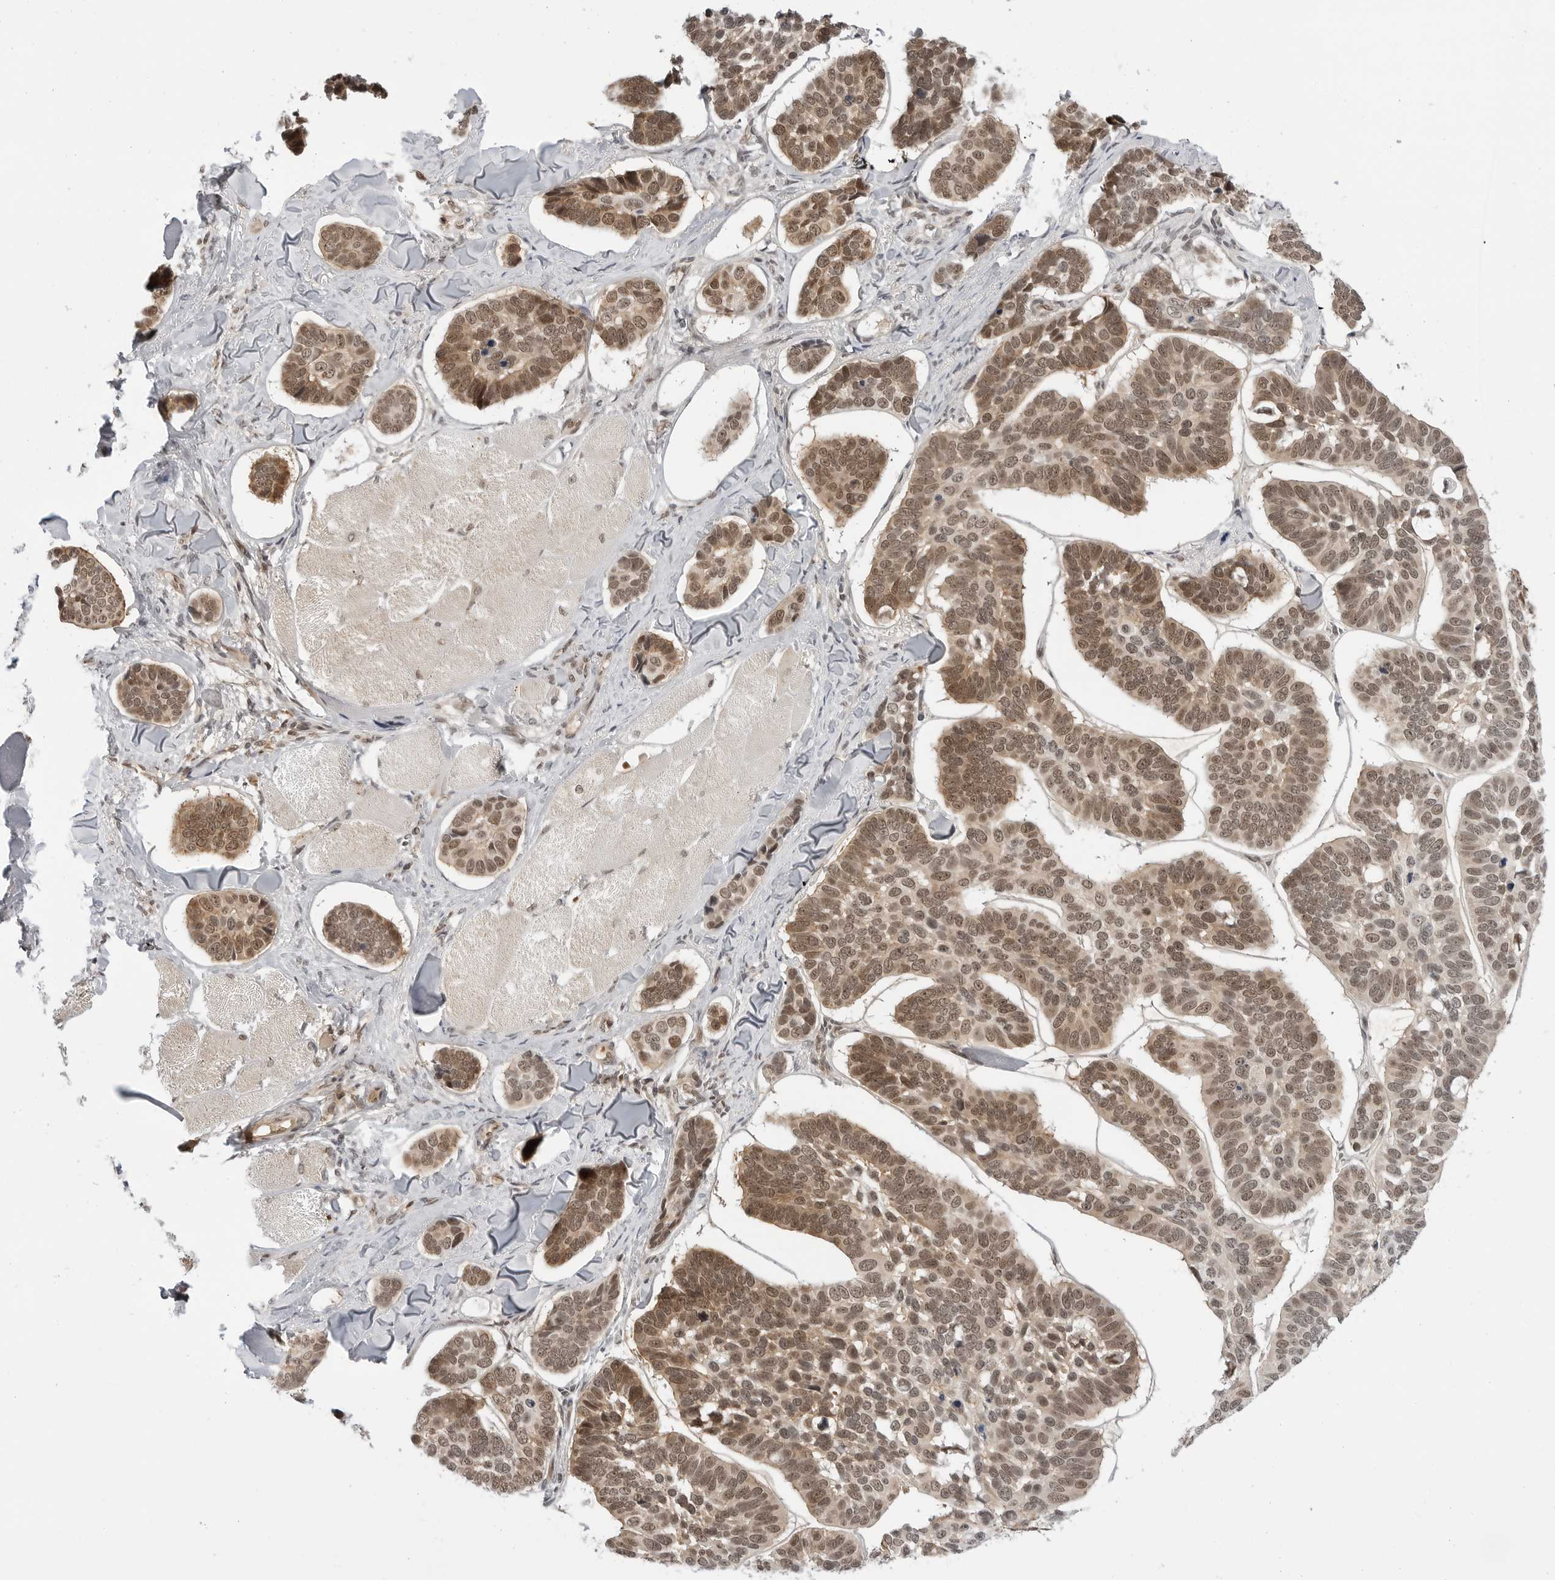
{"staining": {"intensity": "moderate", "quantity": ">75%", "location": "nuclear"}, "tissue": "skin cancer", "cell_type": "Tumor cells", "image_type": "cancer", "snomed": [{"axis": "morphology", "description": "Basal cell carcinoma"}, {"axis": "topography", "description": "Skin"}], "caption": "Skin basal cell carcinoma stained for a protein exhibits moderate nuclear positivity in tumor cells.", "gene": "C8orf33", "patient": {"sex": "male", "age": 62}}